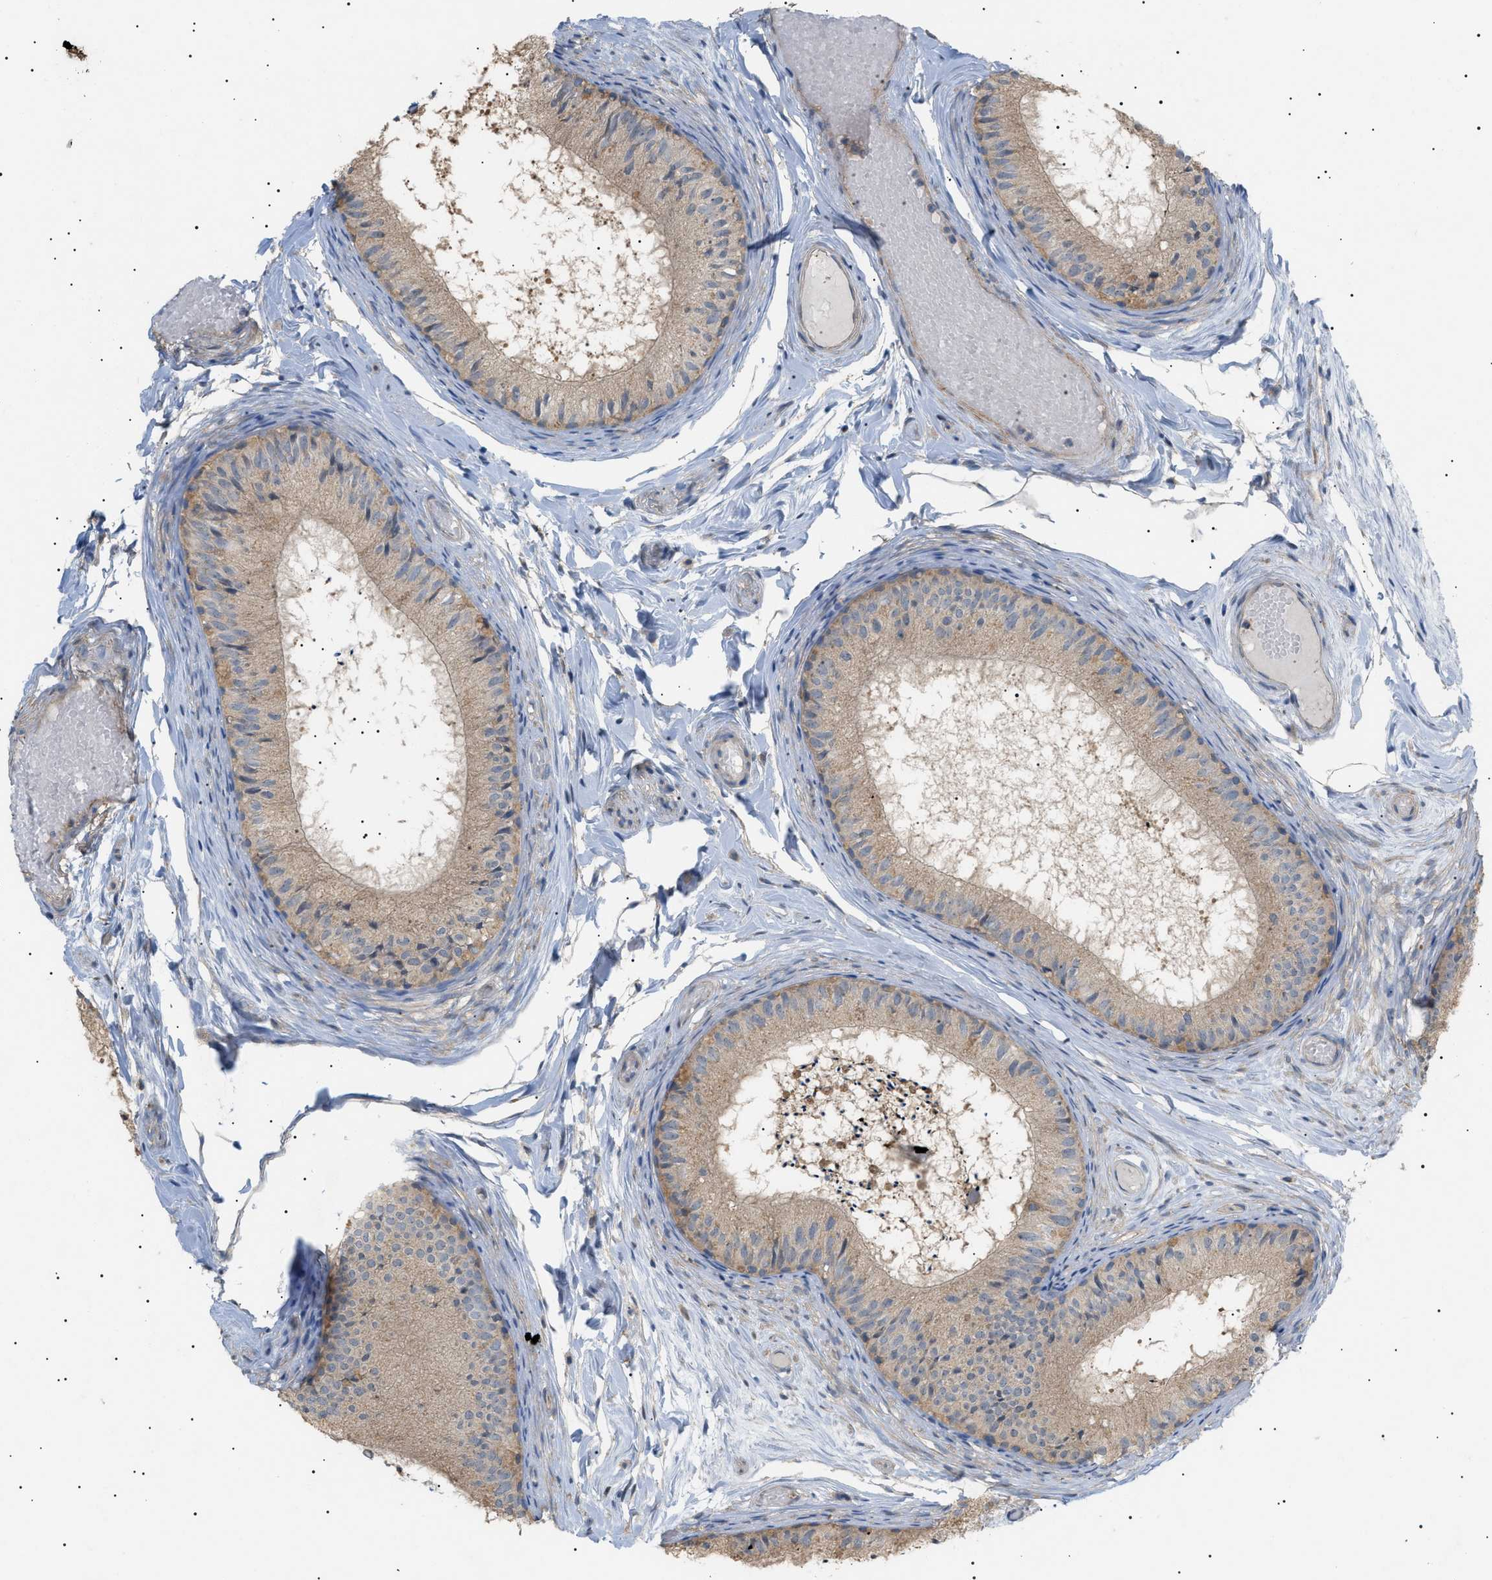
{"staining": {"intensity": "weak", "quantity": ">75%", "location": "cytoplasmic/membranous"}, "tissue": "epididymis", "cell_type": "Glandular cells", "image_type": "normal", "snomed": [{"axis": "morphology", "description": "Normal tissue, NOS"}, {"axis": "topography", "description": "Epididymis"}], "caption": "Brown immunohistochemical staining in normal epididymis exhibits weak cytoplasmic/membranous staining in approximately >75% of glandular cells.", "gene": "IRS2", "patient": {"sex": "male", "age": 46}}